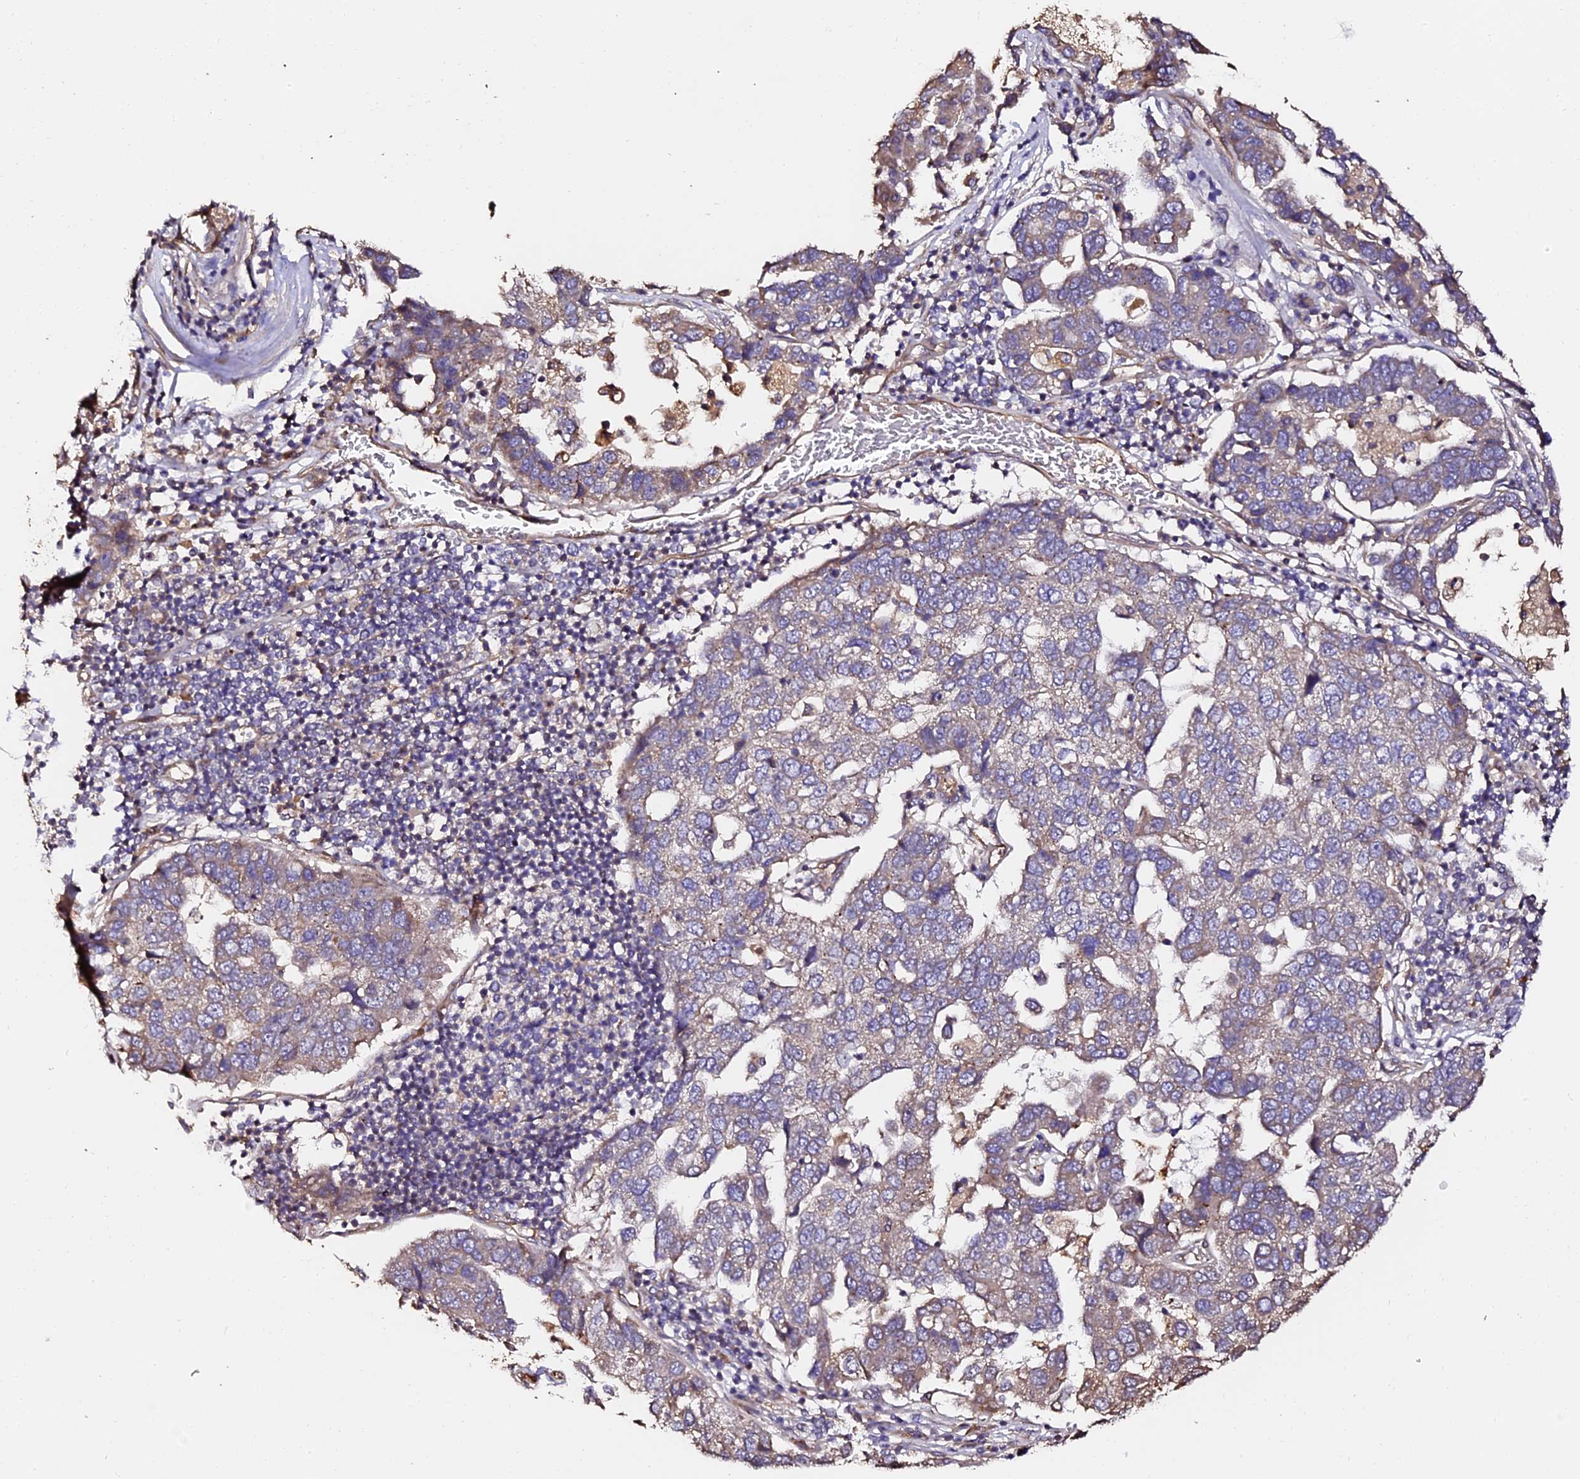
{"staining": {"intensity": "weak", "quantity": "25%-75%", "location": "cytoplasmic/membranous"}, "tissue": "pancreatic cancer", "cell_type": "Tumor cells", "image_type": "cancer", "snomed": [{"axis": "morphology", "description": "Adenocarcinoma, NOS"}, {"axis": "topography", "description": "Pancreas"}], "caption": "Pancreatic adenocarcinoma stained with a brown dye shows weak cytoplasmic/membranous positive positivity in about 25%-75% of tumor cells.", "gene": "TDO2", "patient": {"sex": "female", "age": 61}}